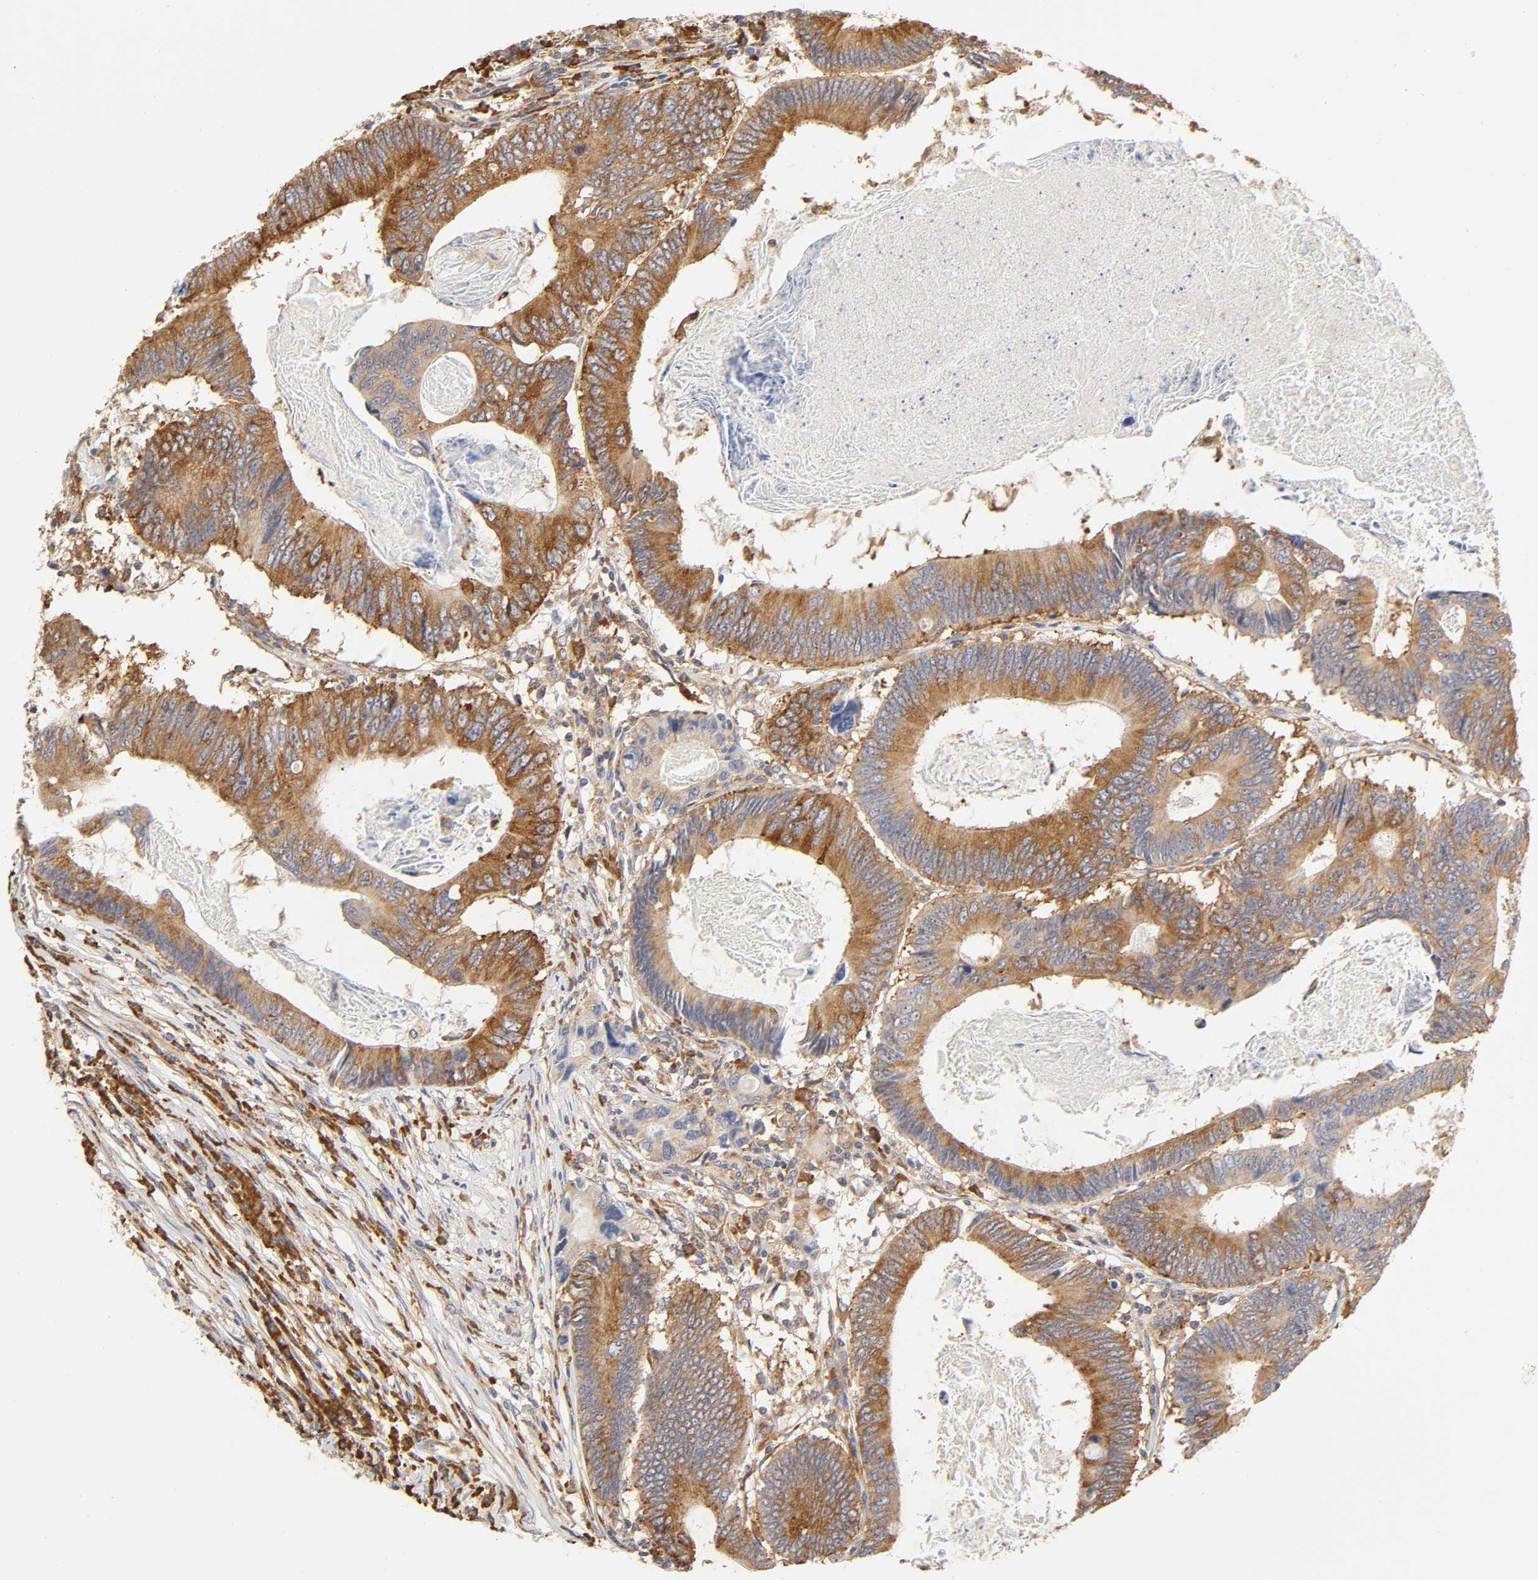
{"staining": {"intensity": "strong", "quantity": ">75%", "location": "cytoplasmic/membranous"}, "tissue": "colorectal cancer", "cell_type": "Tumor cells", "image_type": "cancer", "snomed": [{"axis": "morphology", "description": "Adenocarcinoma, NOS"}, {"axis": "topography", "description": "Colon"}], "caption": "Brown immunohistochemical staining in adenocarcinoma (colorectal) displays strong cytoplasmic/membranous expression in approximately >75% of tumor cells.", "gene": "RPL14", "patient": {"sex": "female", "age": 78}}